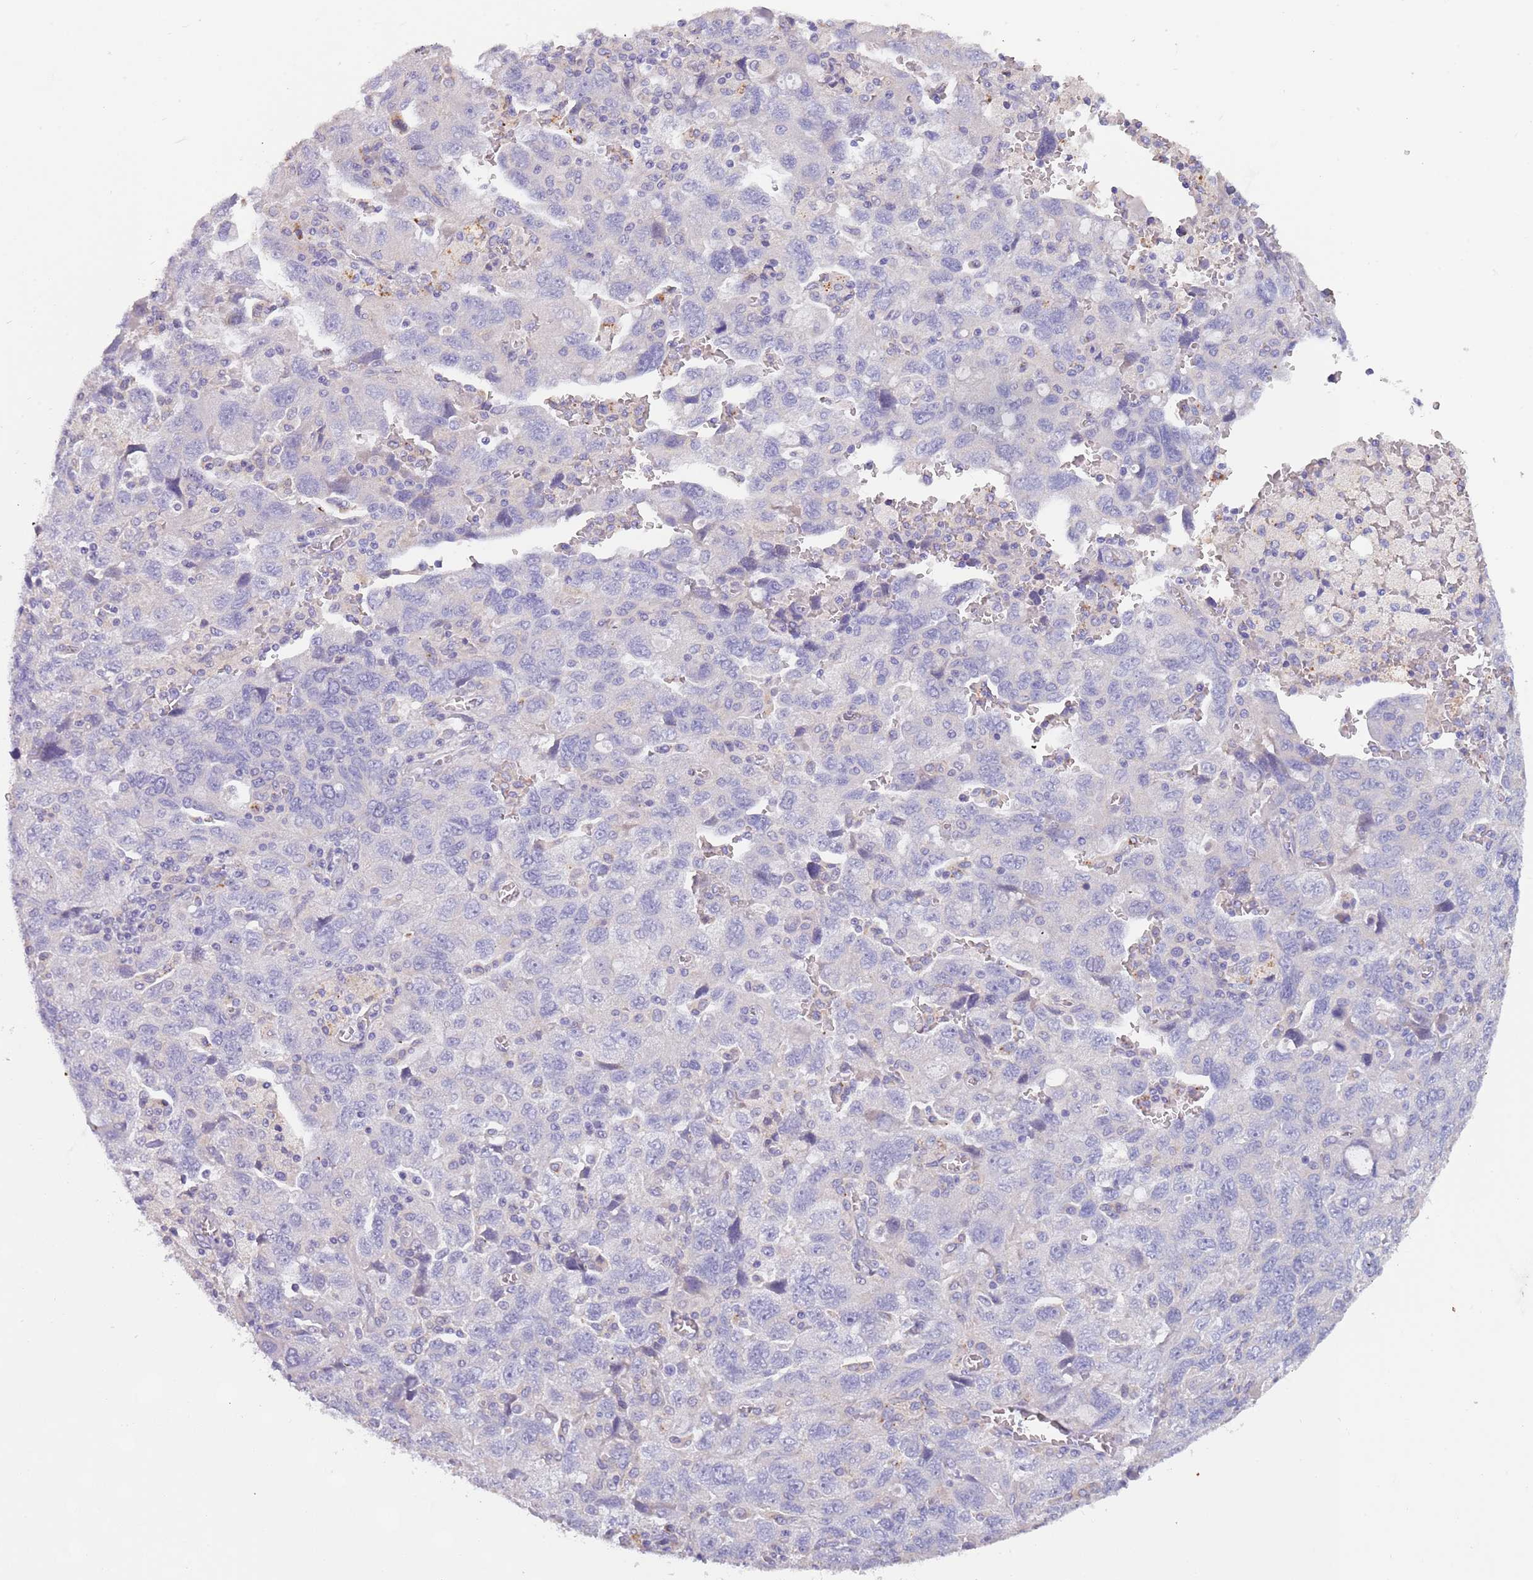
{"staining": {"intensity": "negative", "quantity": "none", "location": "none"}, "tissue": "ovarian cancer", "cell_type": "Tumor cells", "image_type": "cancer", "snomed": [{"axis": "morphology", "description": "Carcinoma, NOS"}, {"axis": "morphology", "description": "Cystadenocarcinoma, serous, NOS"}, {"axis": "topography", "description": "Ovary"}], "caption": "There is no significant positivity in tumor cells of serous cystadenocarcinoma (ovarian).", "gene": "MAN1C1", "patient": {"sex": "female", "age": 69}}